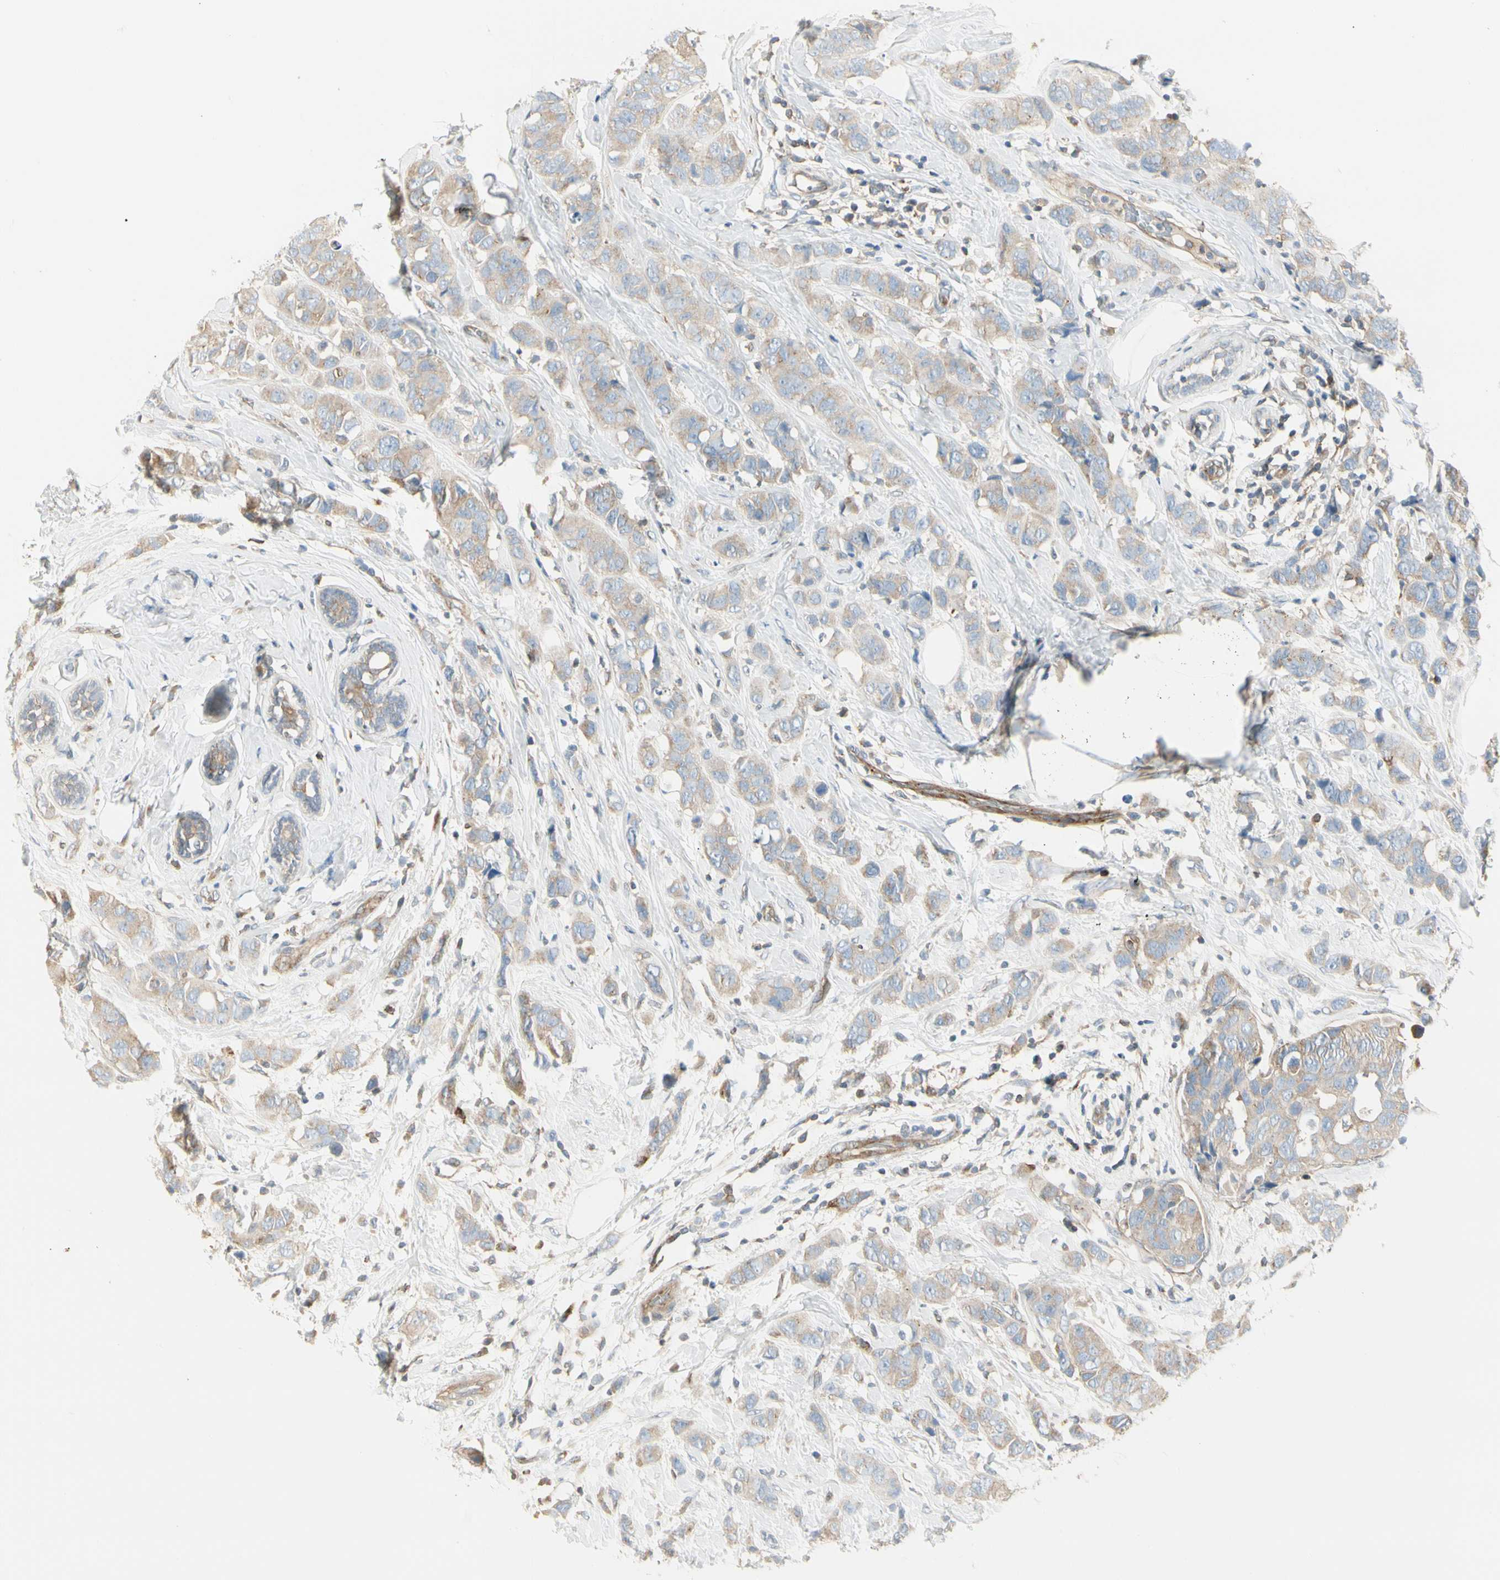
{"staining": {"intensity": "weak", "quantity": ">75%", "location": "cytoplasmic/membranous"}, "tissue": "breast cancer", "cell_type": "Tumor cells", "image_type": "cancer", "snomed": [{"axis": "morphology", "description": "Normal tissue, NOS"}, {"axis": "morphology", "description": "Duct carcinoma"}, {"axis": "topography", "description": "Breast"}], "caption": "A micrograph of breast cancer (invasive ductal carcinoma) stained for a protein demonstrates weak cytoplasmic/membranous brown staining in tumor cells.", "gene": "AGFG1", "patient": {"sex": "female", "age": 50}}